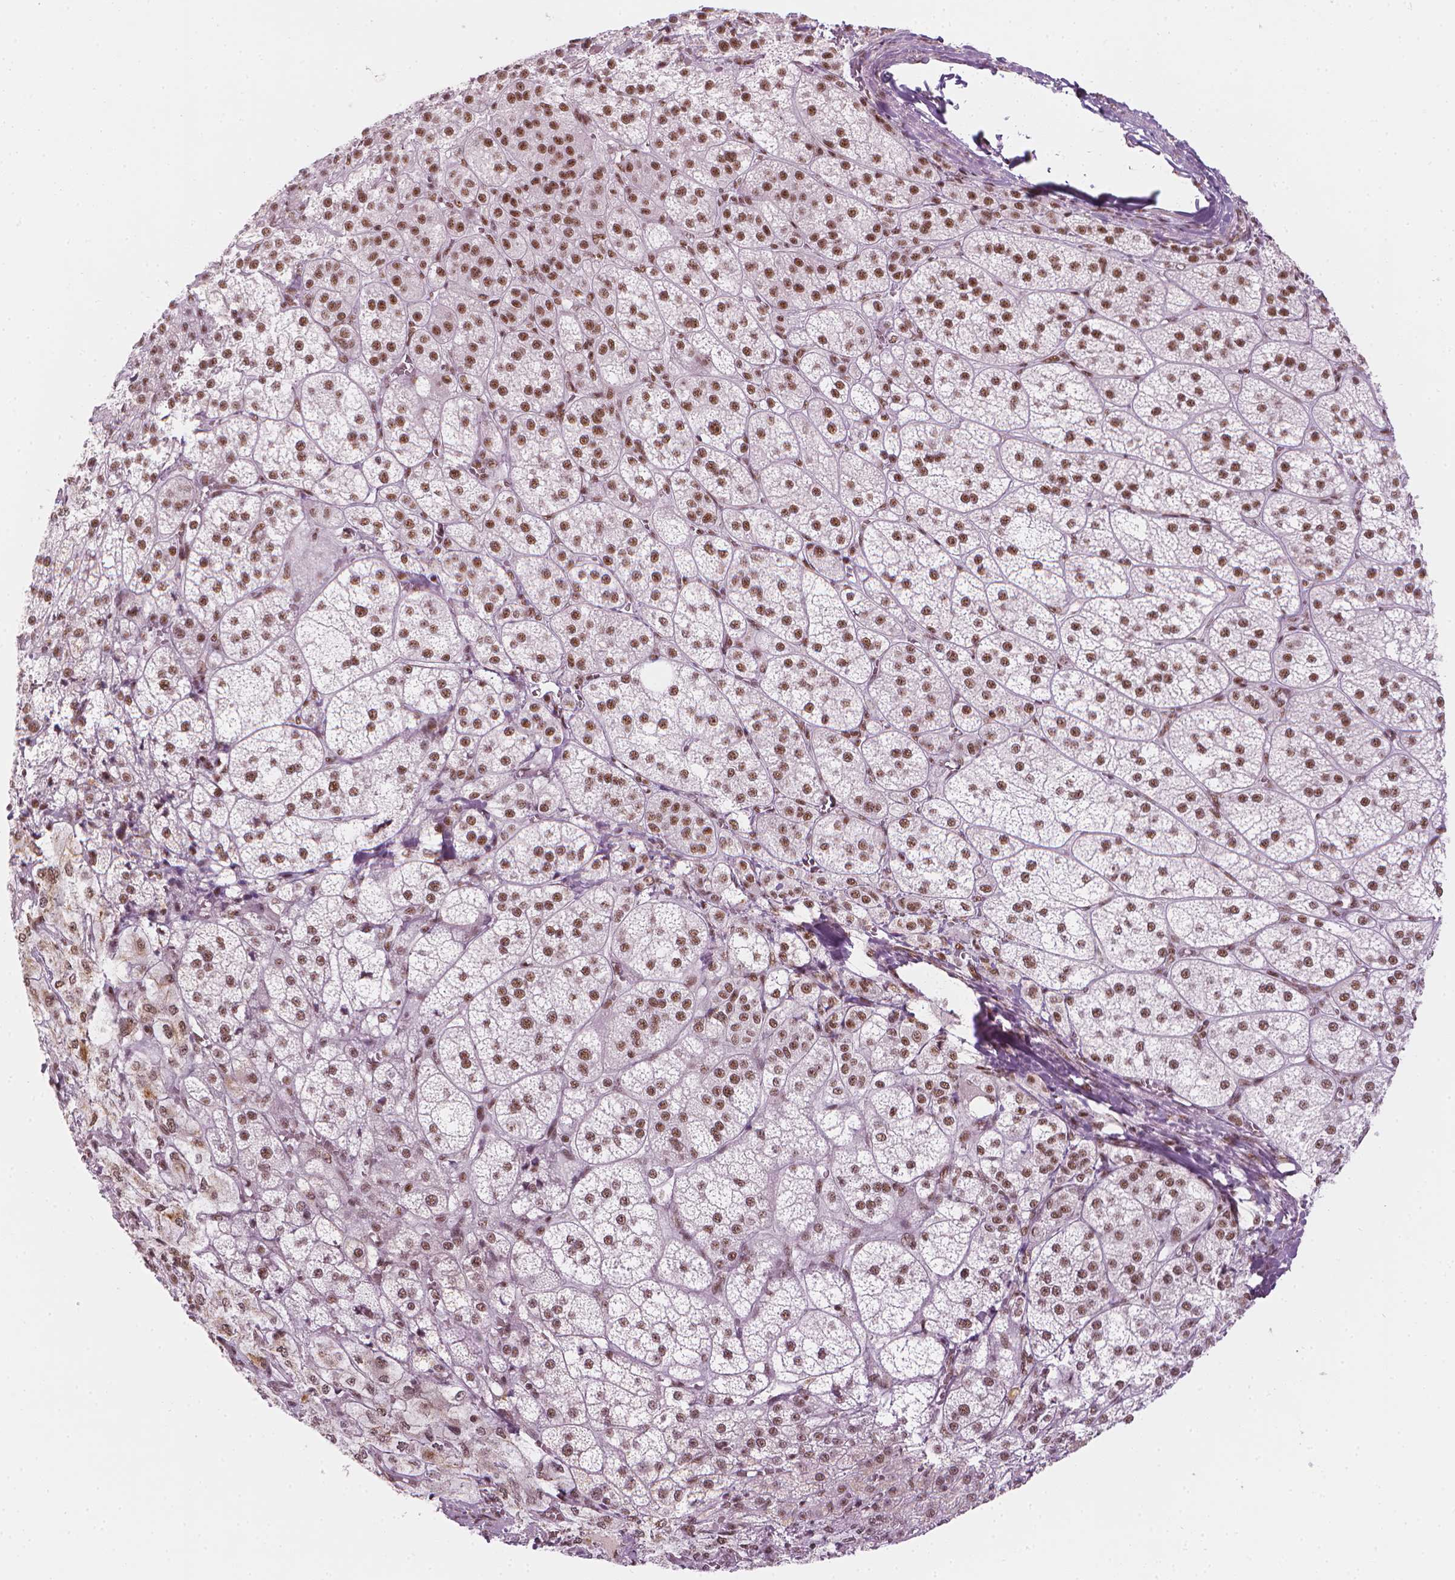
{"staining": {"intensity": "strong", "quantity": ">75%", "location": "nuclear"}, "tissue": "adrenal gland", "cell_type": "Glandular cells", "image_type": "normal", "snomed": [{"axis": "morphology", "description": "Normal tissue, NOS"}, {"axis": "topography", "description": "Adrenal gland"}], "caption": "A brown stain shows strong nuclear expression of a protein in glandular cells of benign adrenal gland. The staining was performed using DAB to visualize the protein expression in brown, while the nuclei were stained in blue with hematoxylin (Magnification: 20x).", "gene": "ELF2", "patient": {"sex": "female", "age": 60}}